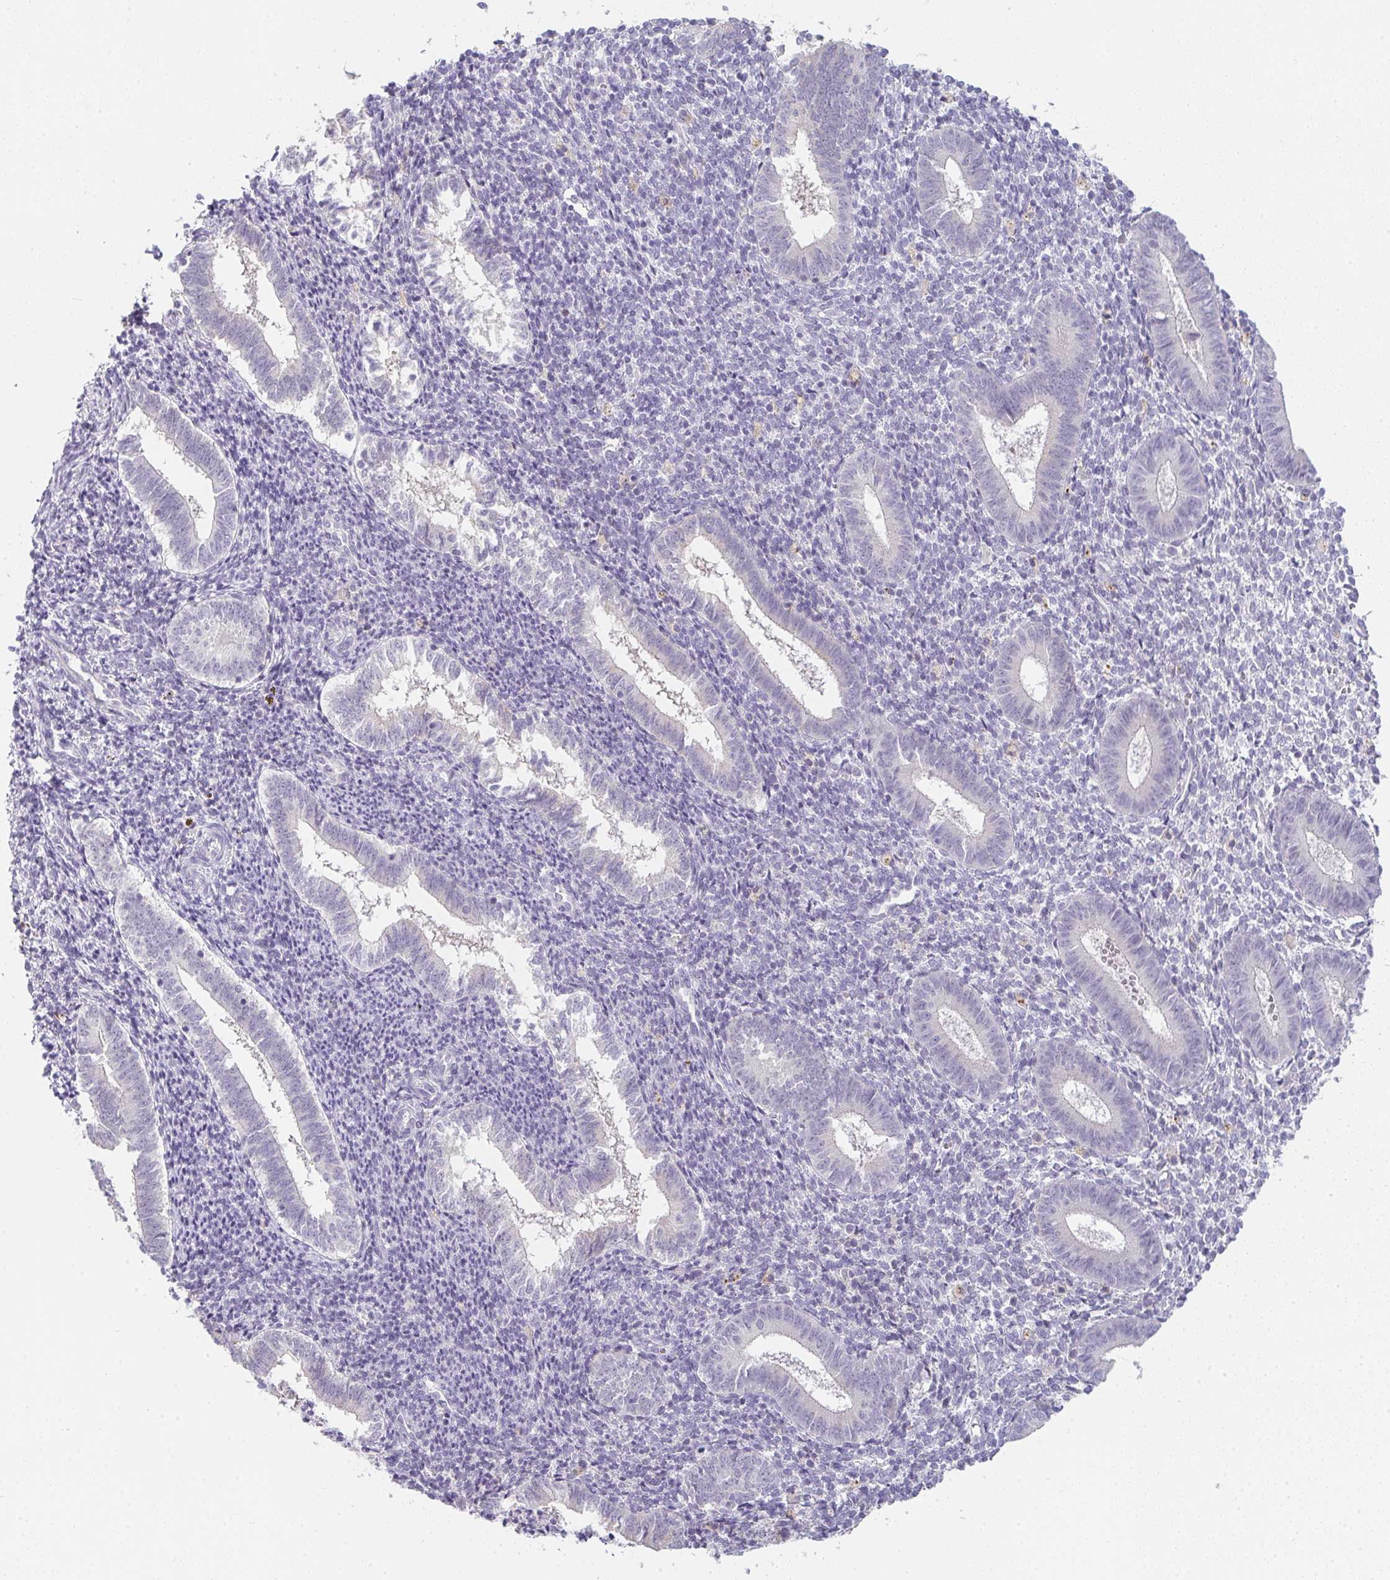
{"staining": {"intensity": "negative", "quantity": "none", "location": "none"}, "tissue": "endometrium", "cell_type": "Cells in endometrial stroma", "image_type": "normal", "snomed": [{"axis": "morphology", "description": "Normal tissue, NOS"}, {"axis": "topography", "description": "Endometrium"}], "caption": "Immunohistochemistry histopathology image of unremarkable endometrium stained for a protein (brown), which shows no expression in cells in endometrial stroma. (DAB immunohistochemistry with hematoxylin counter stain).", "gene": "C1QTNF8", "patient": {"sex": "female", "age": 25}}